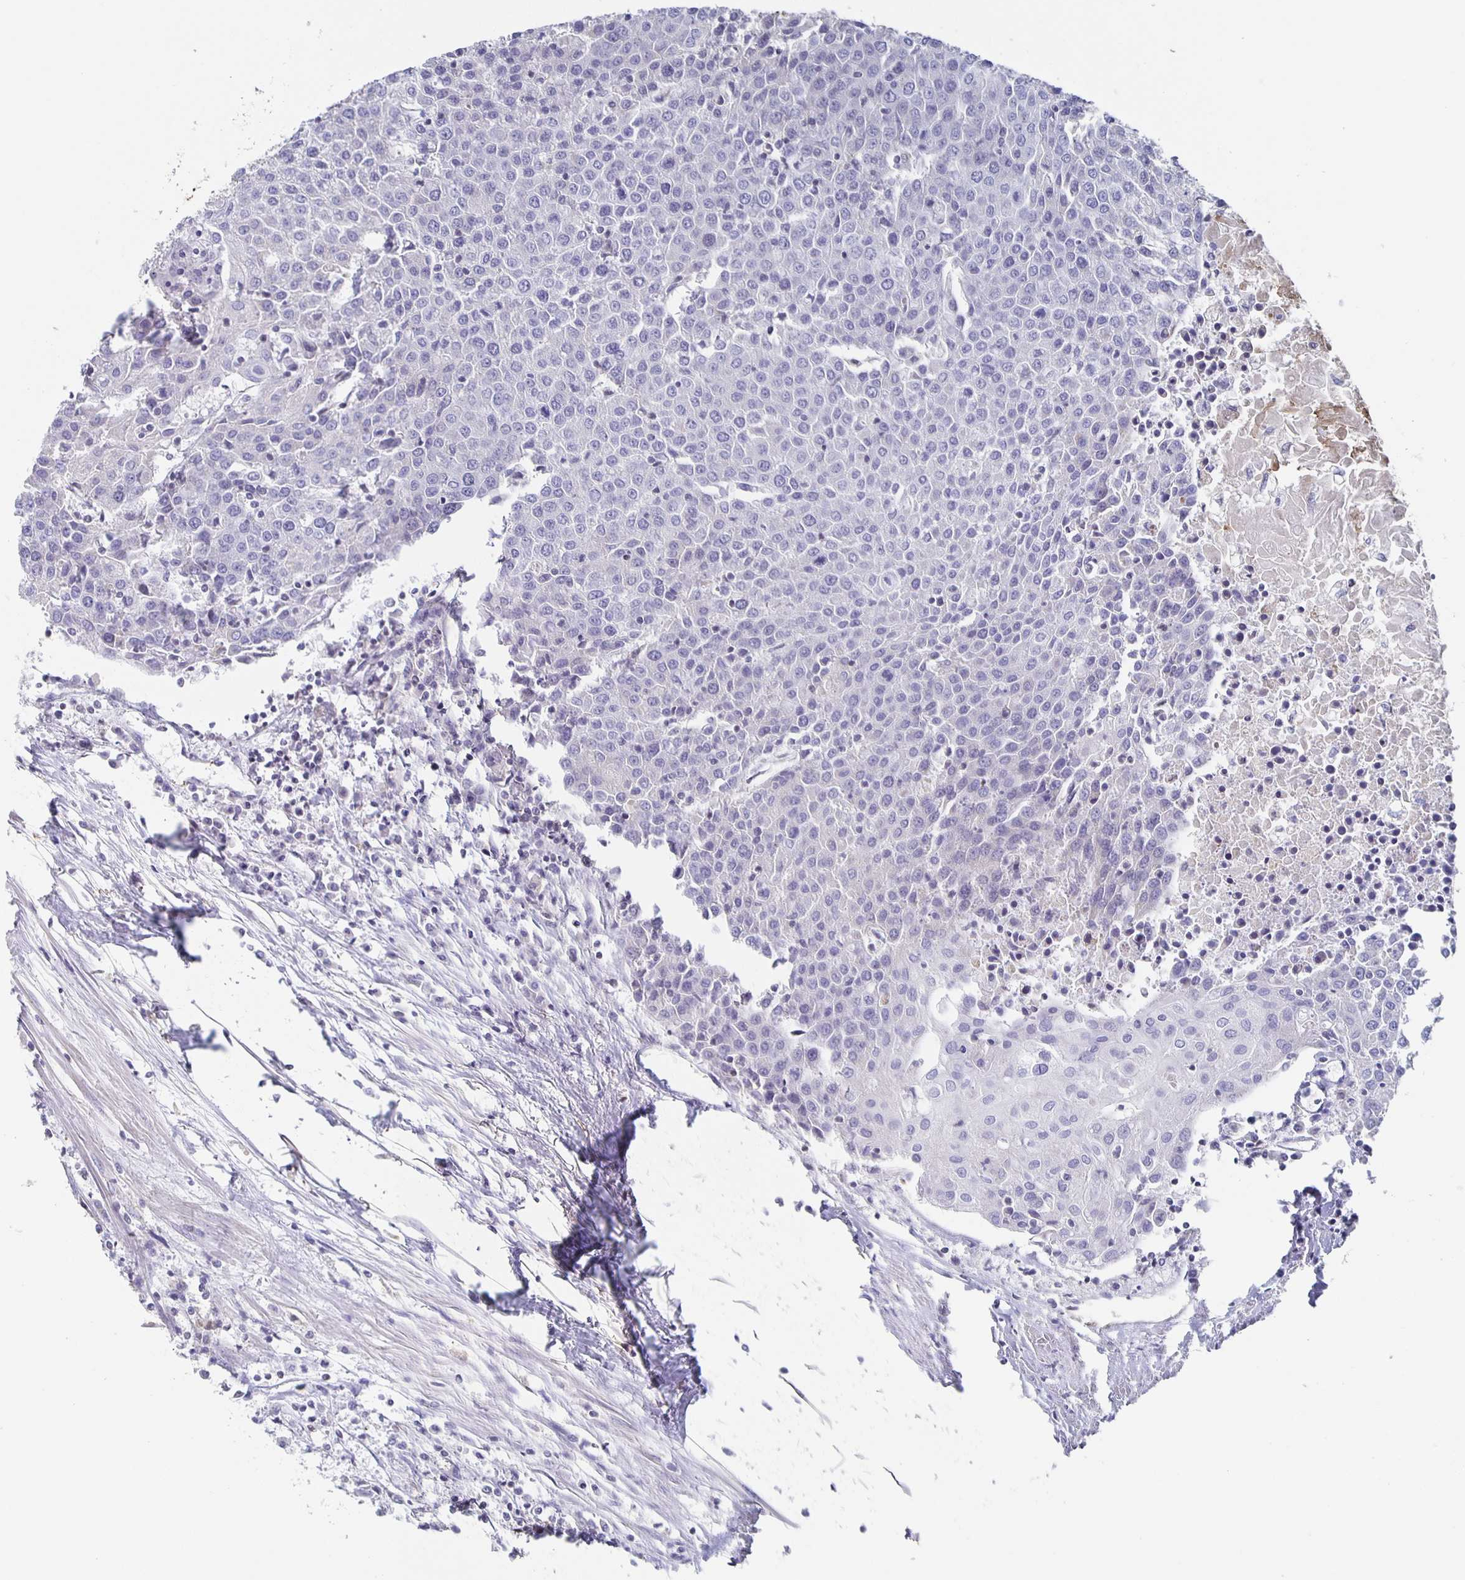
{"staining": {"intensity": "negative", "quantity": "none", "location": "none"}, "tissue": "urothelial cancer", "cell_type": "Tumor cells", "image_type": "cancer", "snomed": [{"axis": "morphology", "description": "Urothelial carcinoma, High grade"}, {"axis": "topography", "description": "Urinary bladder"}], "caption": "A photomicrograph of urothelial carcinoma (high-grade) stained for a protein reveals no brown staining in tumor cells.", "gene": "FGA", "patient": {"sex": "female", "age": 85}}